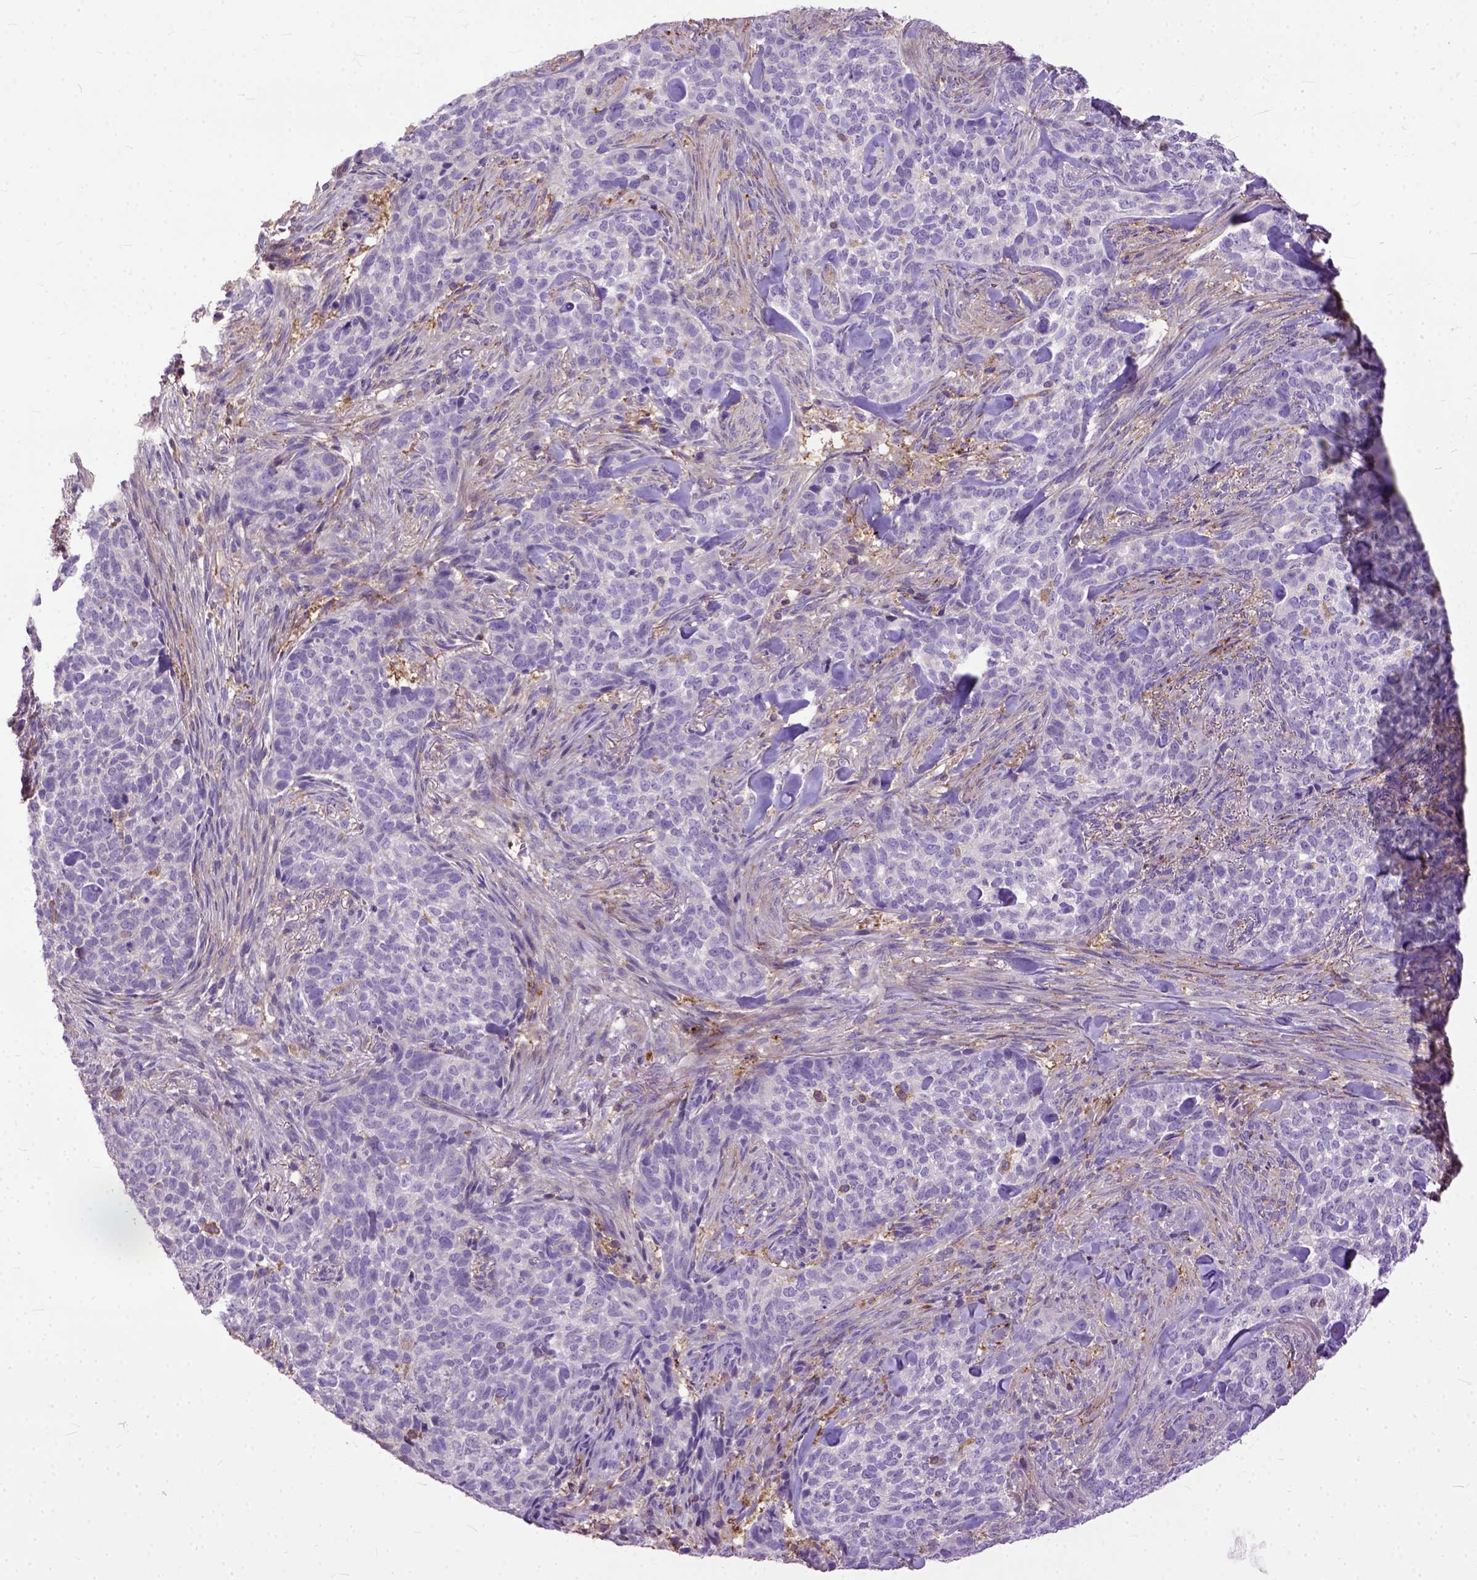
{"staining": {"intensity": "negative", "quantity": "none", "location": "none"}, "tissue": "skin cancer", "cell_type": "Tumor cells", "image_type": "cancer", "snomed": [{"axis": "morphology", "description": "Basal cell carcinoma"}, {"axis": "topography", "description": "Skin"}], "caption": "An IHC micrograph of basal cell carcinoma (skin) is shown. There is no staining in tumor cells of basal cell carcinoma (skin).", "gene": "NAMPT", "patient": {"sex": "female", "age": 69}}